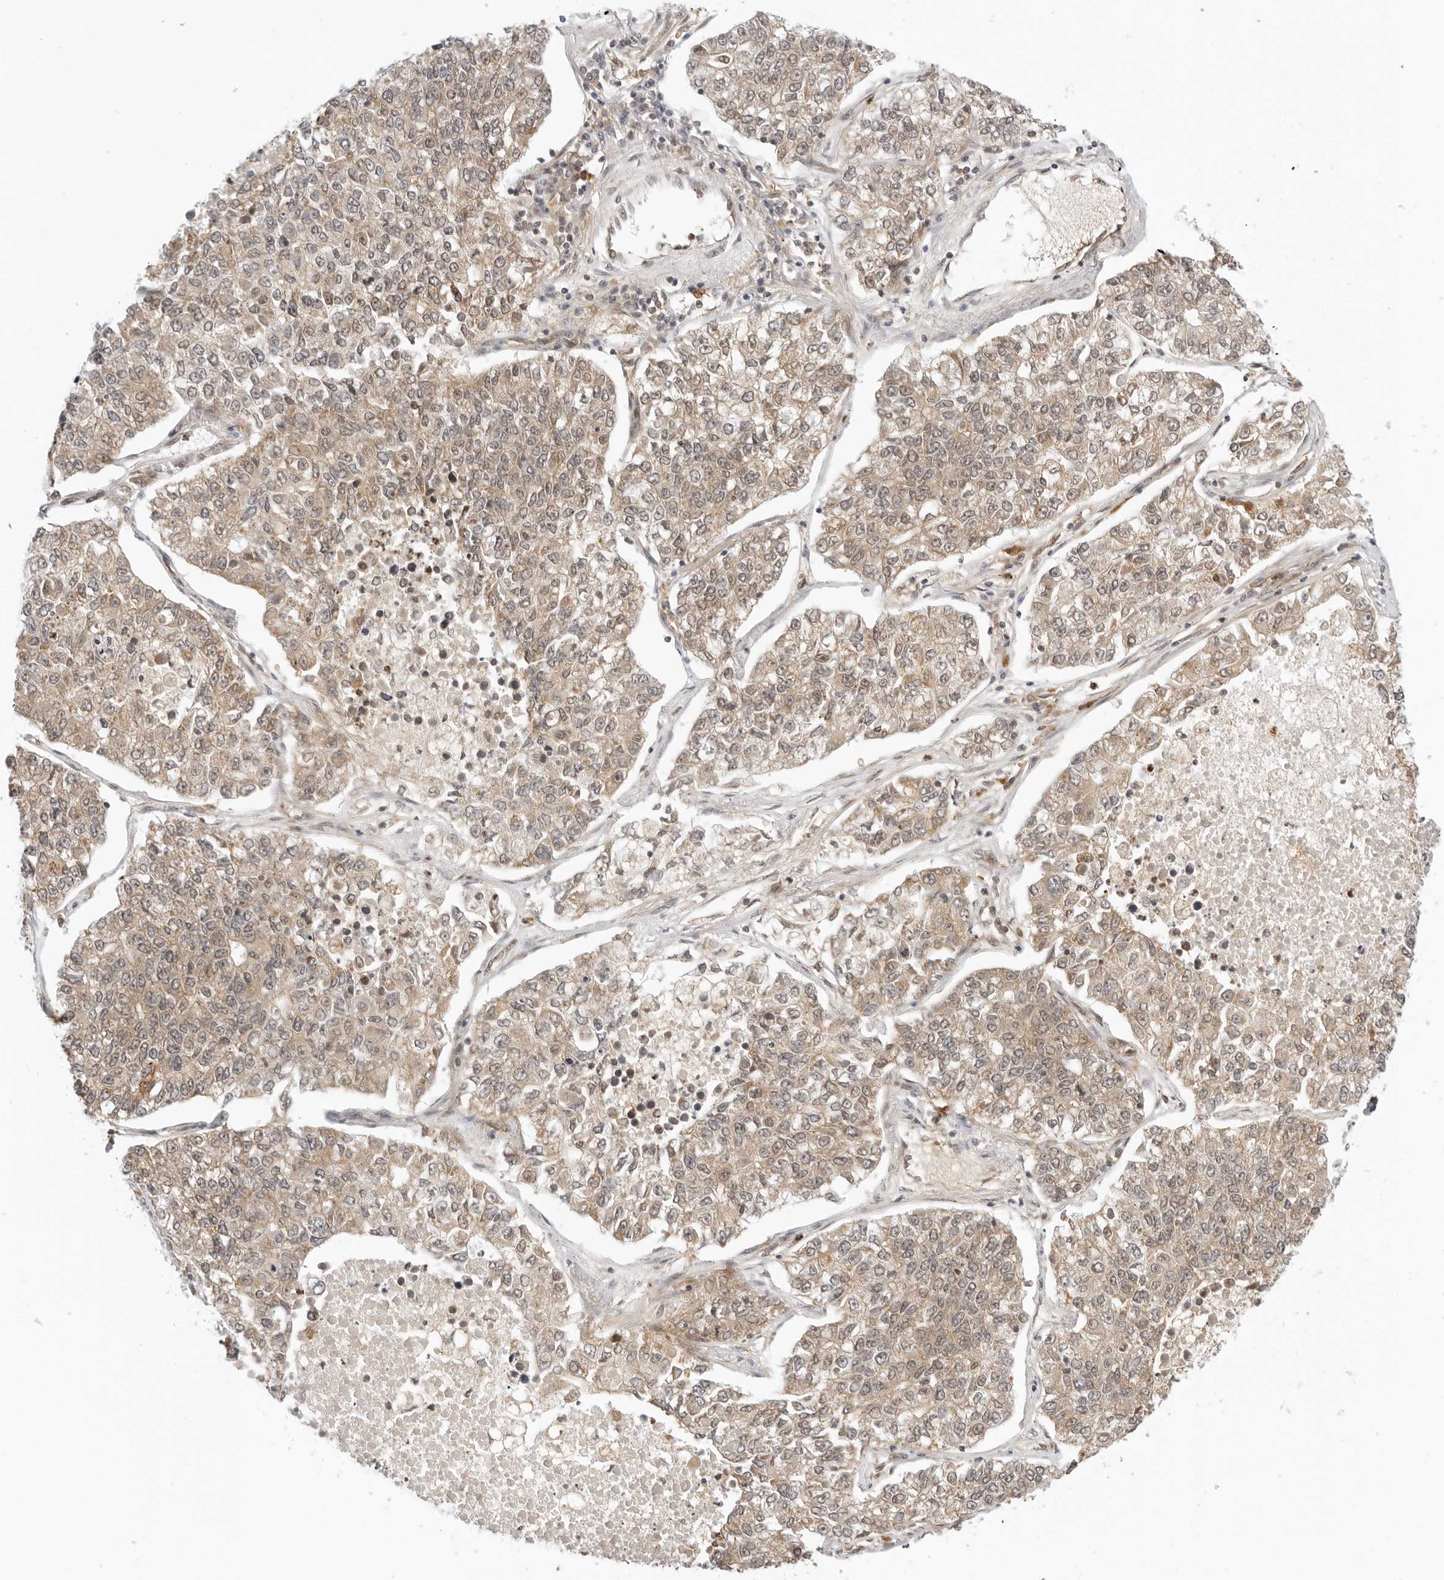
{"staining": {"intensity": "weak", "quantity": ">75%", "location": "cytoplasmic/membranous"}, "tissue": "lung cancer", "cell_type": "Tumor cells", "image_type": "cancer", "snomed": [{"axis": "morphology", "description": "Adenocarcinoma, NOS"}, {"axis": "topography", "description": "Lung"}], "caption": "A micrograph of human adenocarcinoma (lung) stained for a protein exhibits weak cytoplasmic/membranous brown staining in tumor cells.", "gene": "RC3H1", "patient": {"sex": "male", "age": 49}}